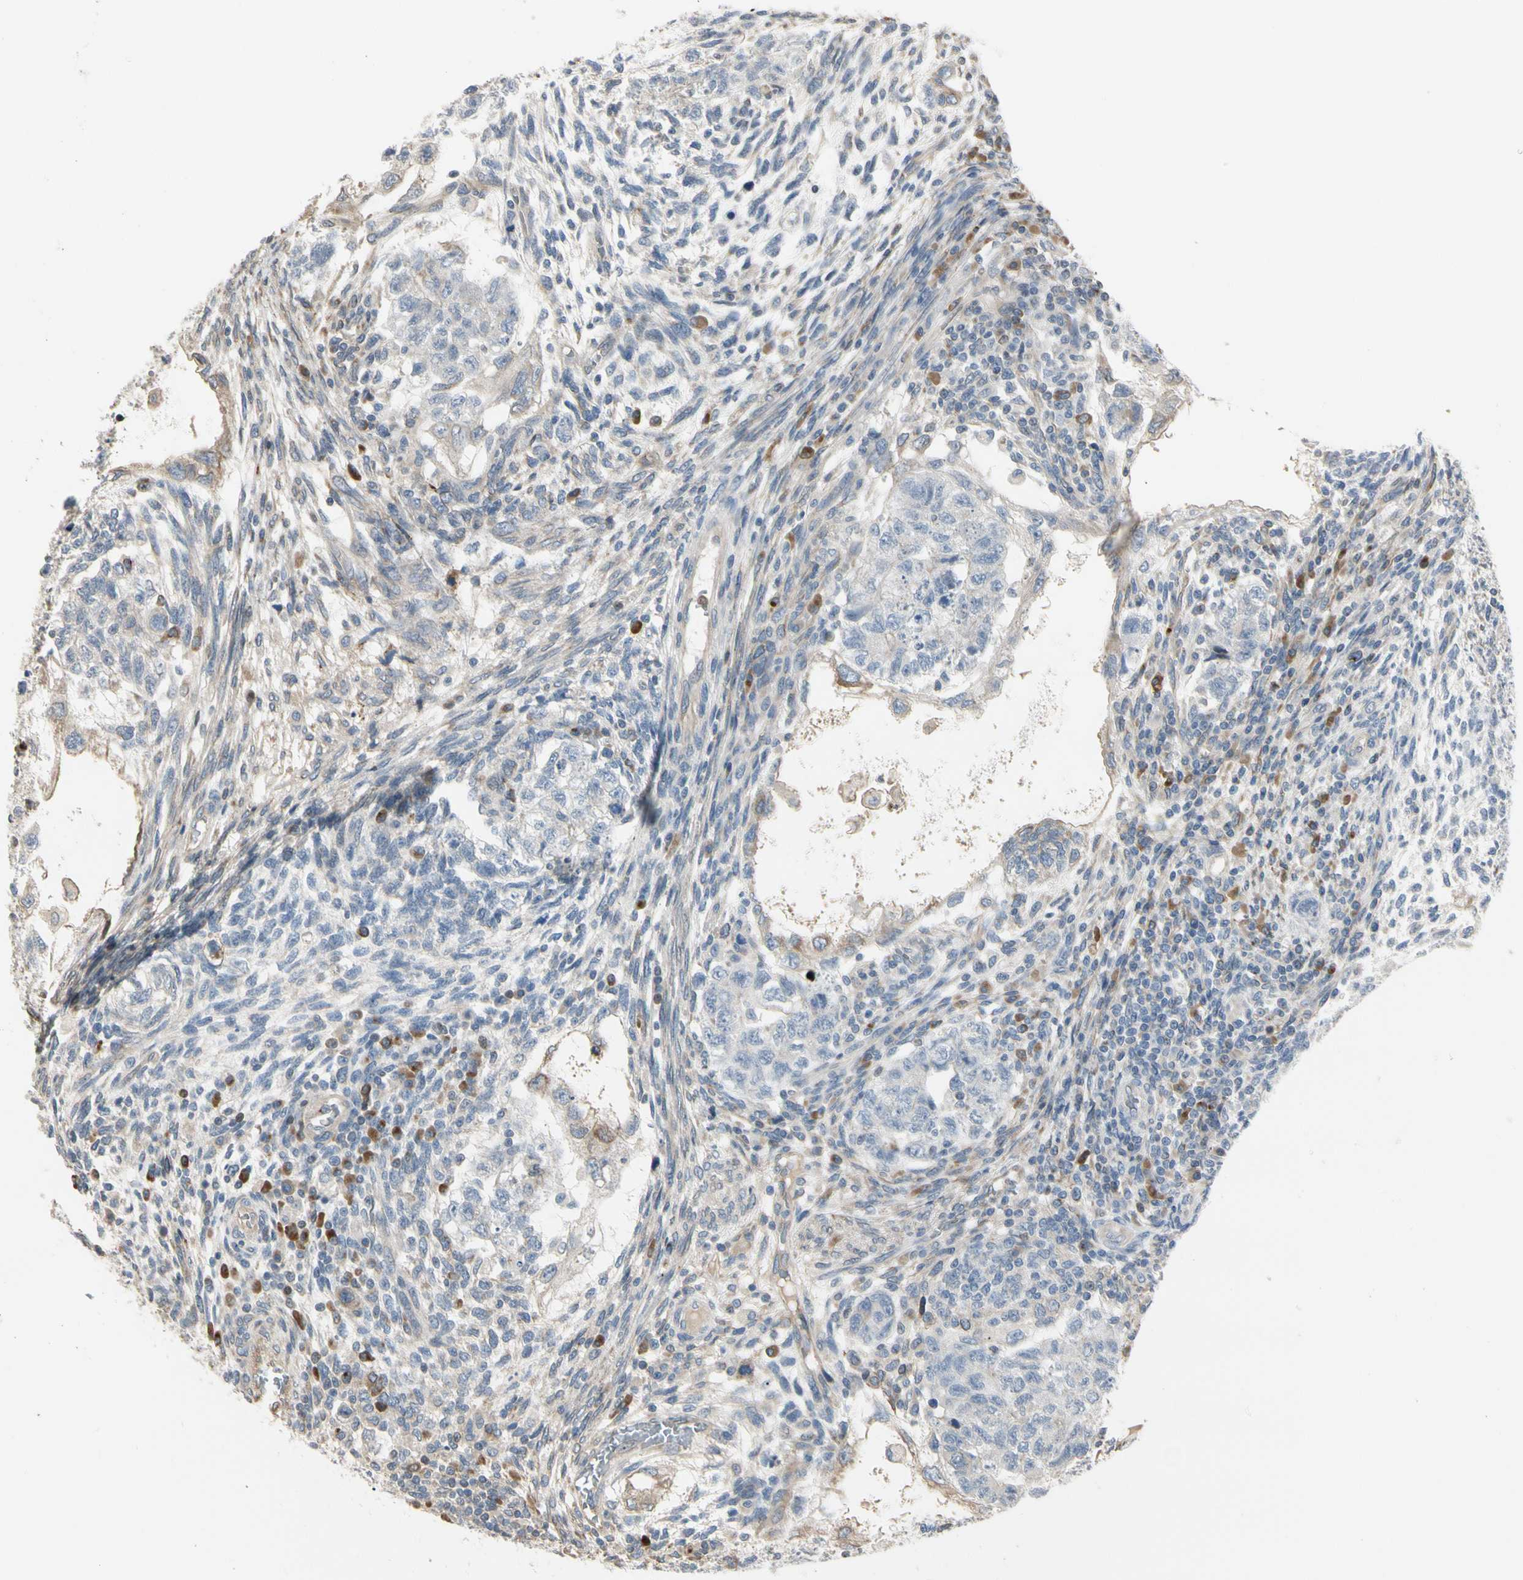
{"staining": {"intensity": "weak", "quantity": ">75%", "location": "cytoplasmic/membranous"}, "tissue": "testis cancer", "cell_type": "Tumor cells", "image_type": "cancer", "snomed": [{"axis": "morphology", "description": "Normal tissue, NOS"}, {"axis": "morphology", "description": "Carcinoma, Embryonal, NOS"}, {"axis": "topography", "description": "Testis"}], "caption": "Immunohistochemistry of embryonal carcinoma (testis) exhibits low levels of weak cytoplasmic/membranous staining in about >75% of tumor cells.", "gene": "NUCB2", "patient": {"sex": "male", "age": 36}}